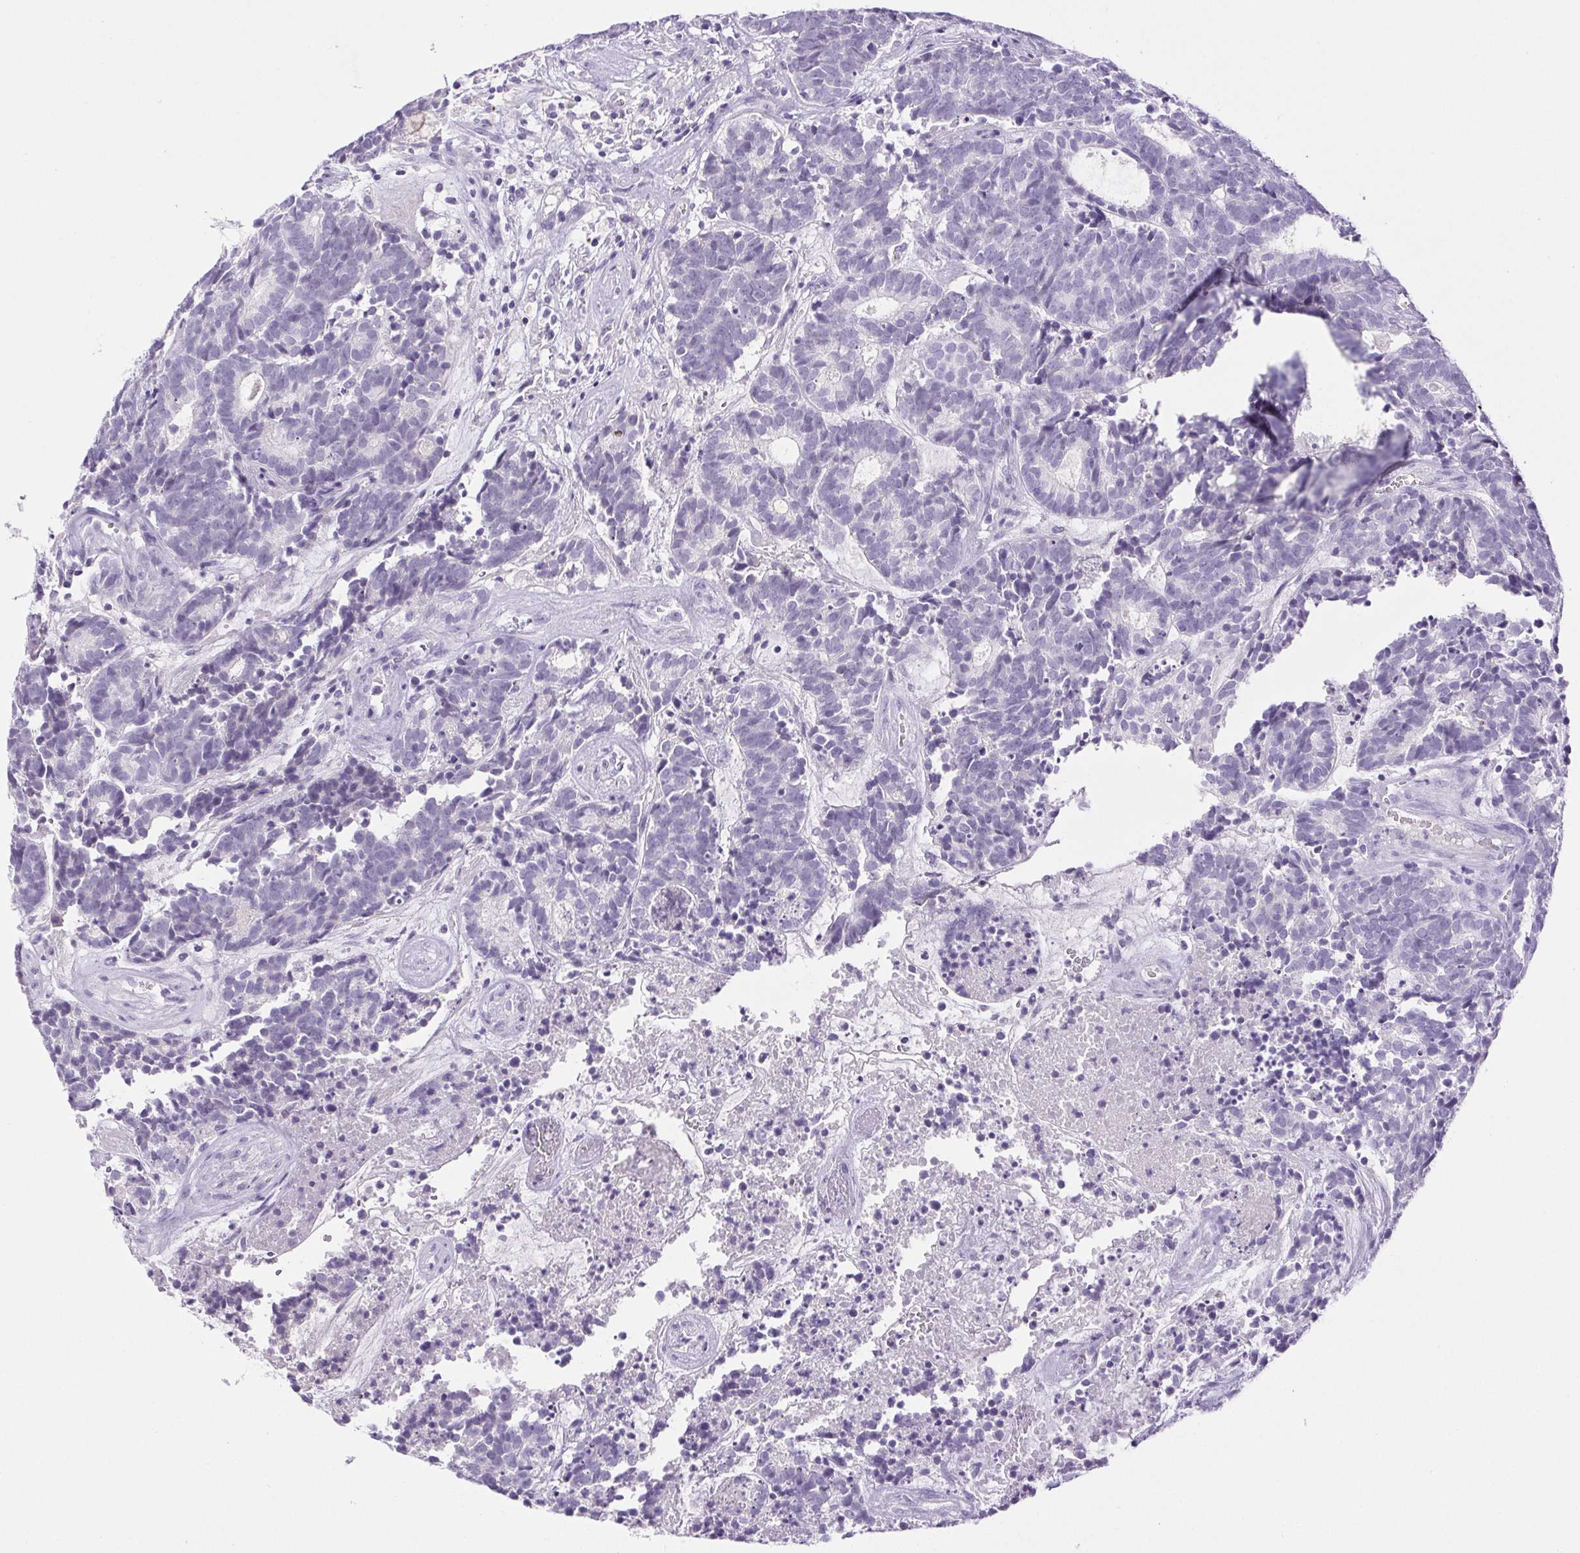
{"staining": {"intensity": "negative", "quantity": "none", "location": "none"}, "tissue": "head and neck cancer", "cell_type": "Tumor cells", "image_type": "cancer", "snomed": [{"axis": "morphology", "description": "Adenocarcinoma, NOS"}, {"axis": "topography", "description": "Head-Neck"}], "caption": "High power microscopy micrograph of an immunohistochemistry (IHC) photomicrograph of head and neck adenocarcinoma, revealing no significant positivity in tumor cells.", "gene": "PAPPA2", "patient": {"sex": "female", "age": 81}}